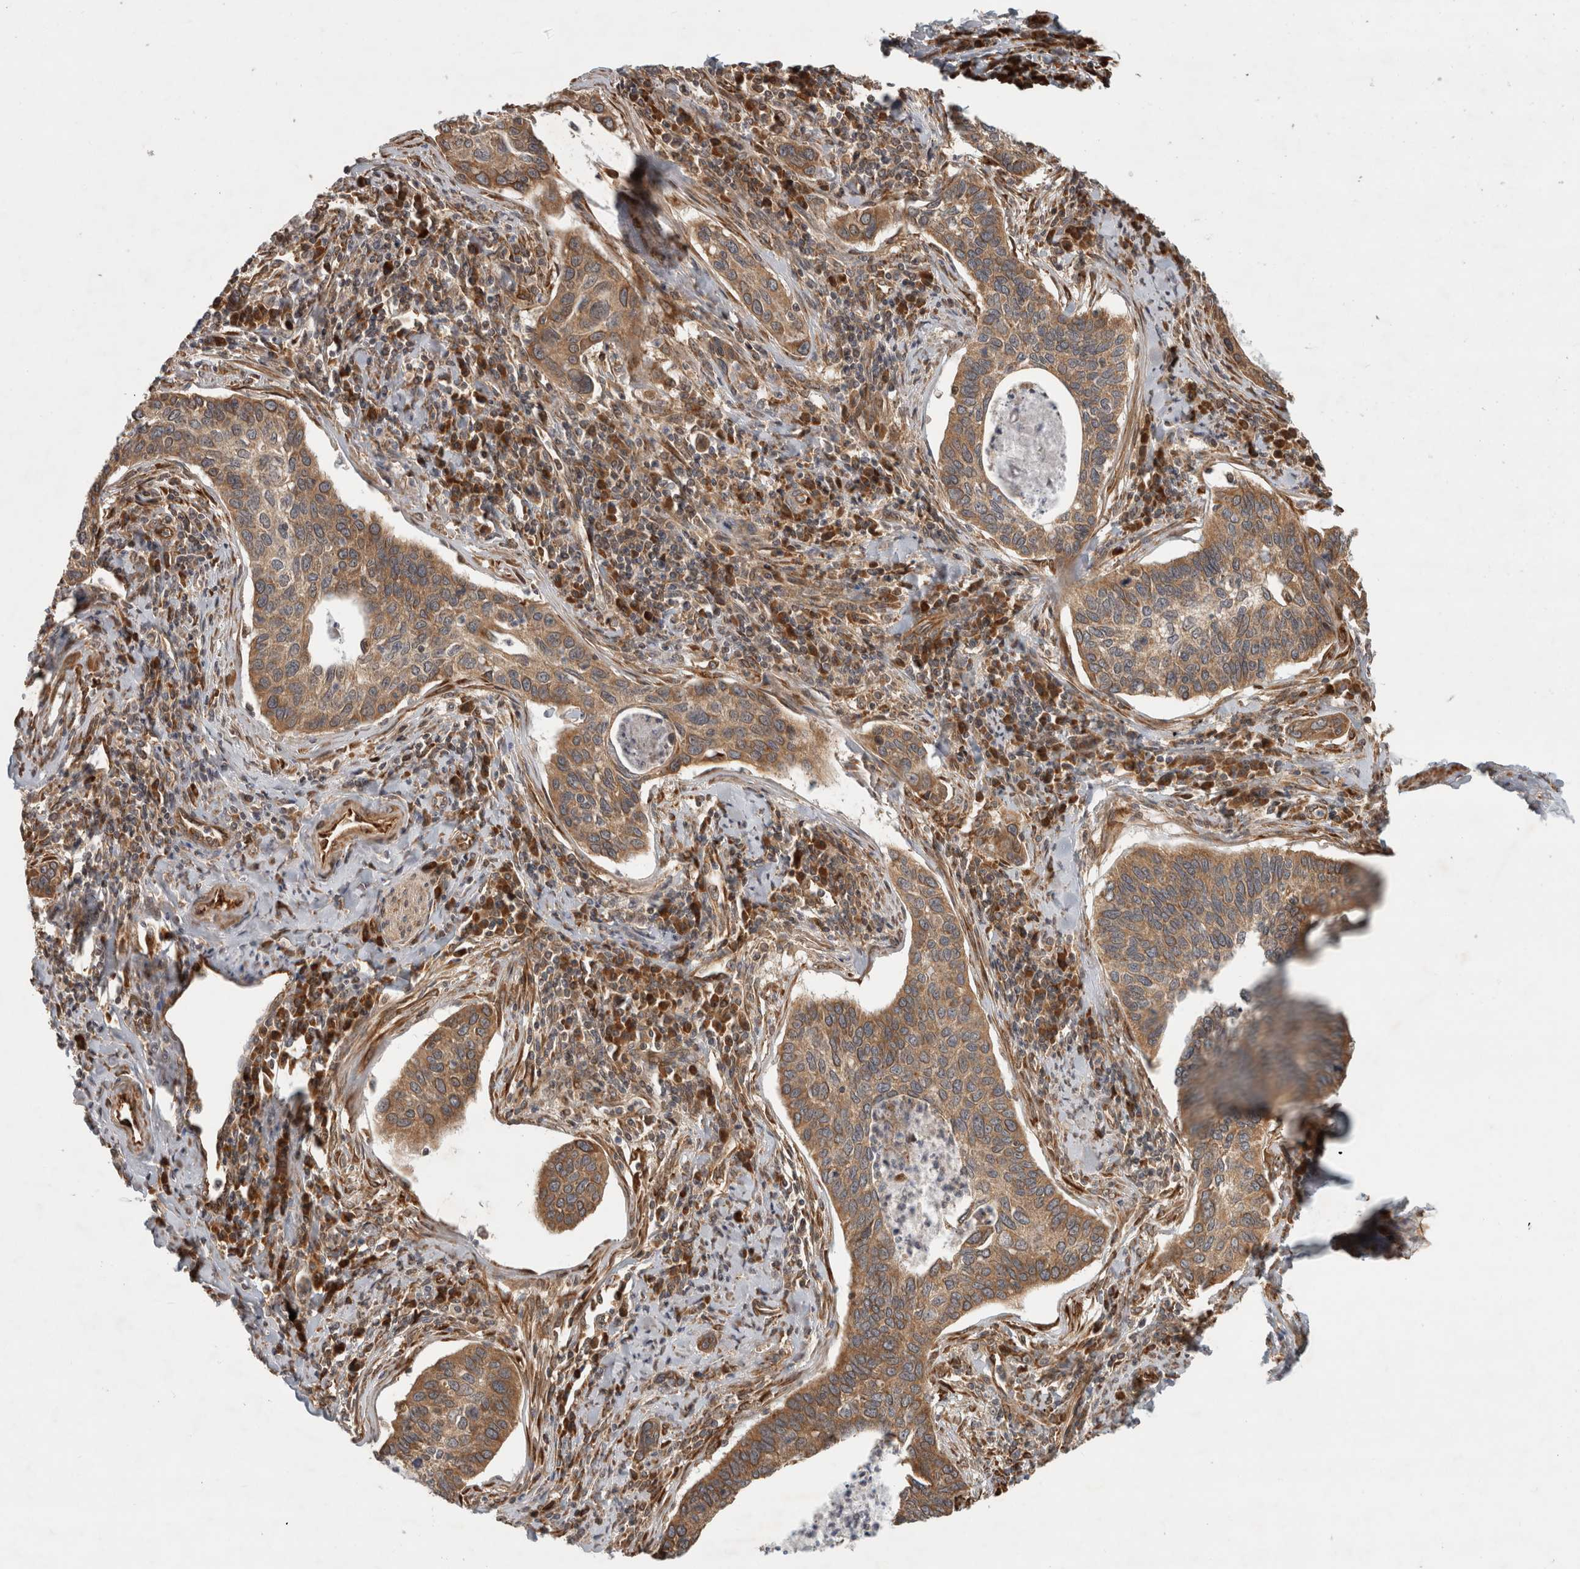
{"staining": {"intensity": "moderate", "quantity": ">75%", "location": "cytoplasmic/membranous"}, "tissue": "cervical cancer", "cell_type": "Tumor cells", "image_type": "cancer", "snomed": [{"axis": "morphology", "description": "Squamous cell carcinoma, NOS"}, {"axis": "topography", "description": "Cervix"}], "caption": "Immunohistochemistry micrograph of cervical cancer stained for a protein (brown), which reveals medium levels of moderate cytoplasmic/membranous expression in about >75% of tumor cells.", "gene": "TUBD1", "patient": {"sex": "female", "age": 53}}